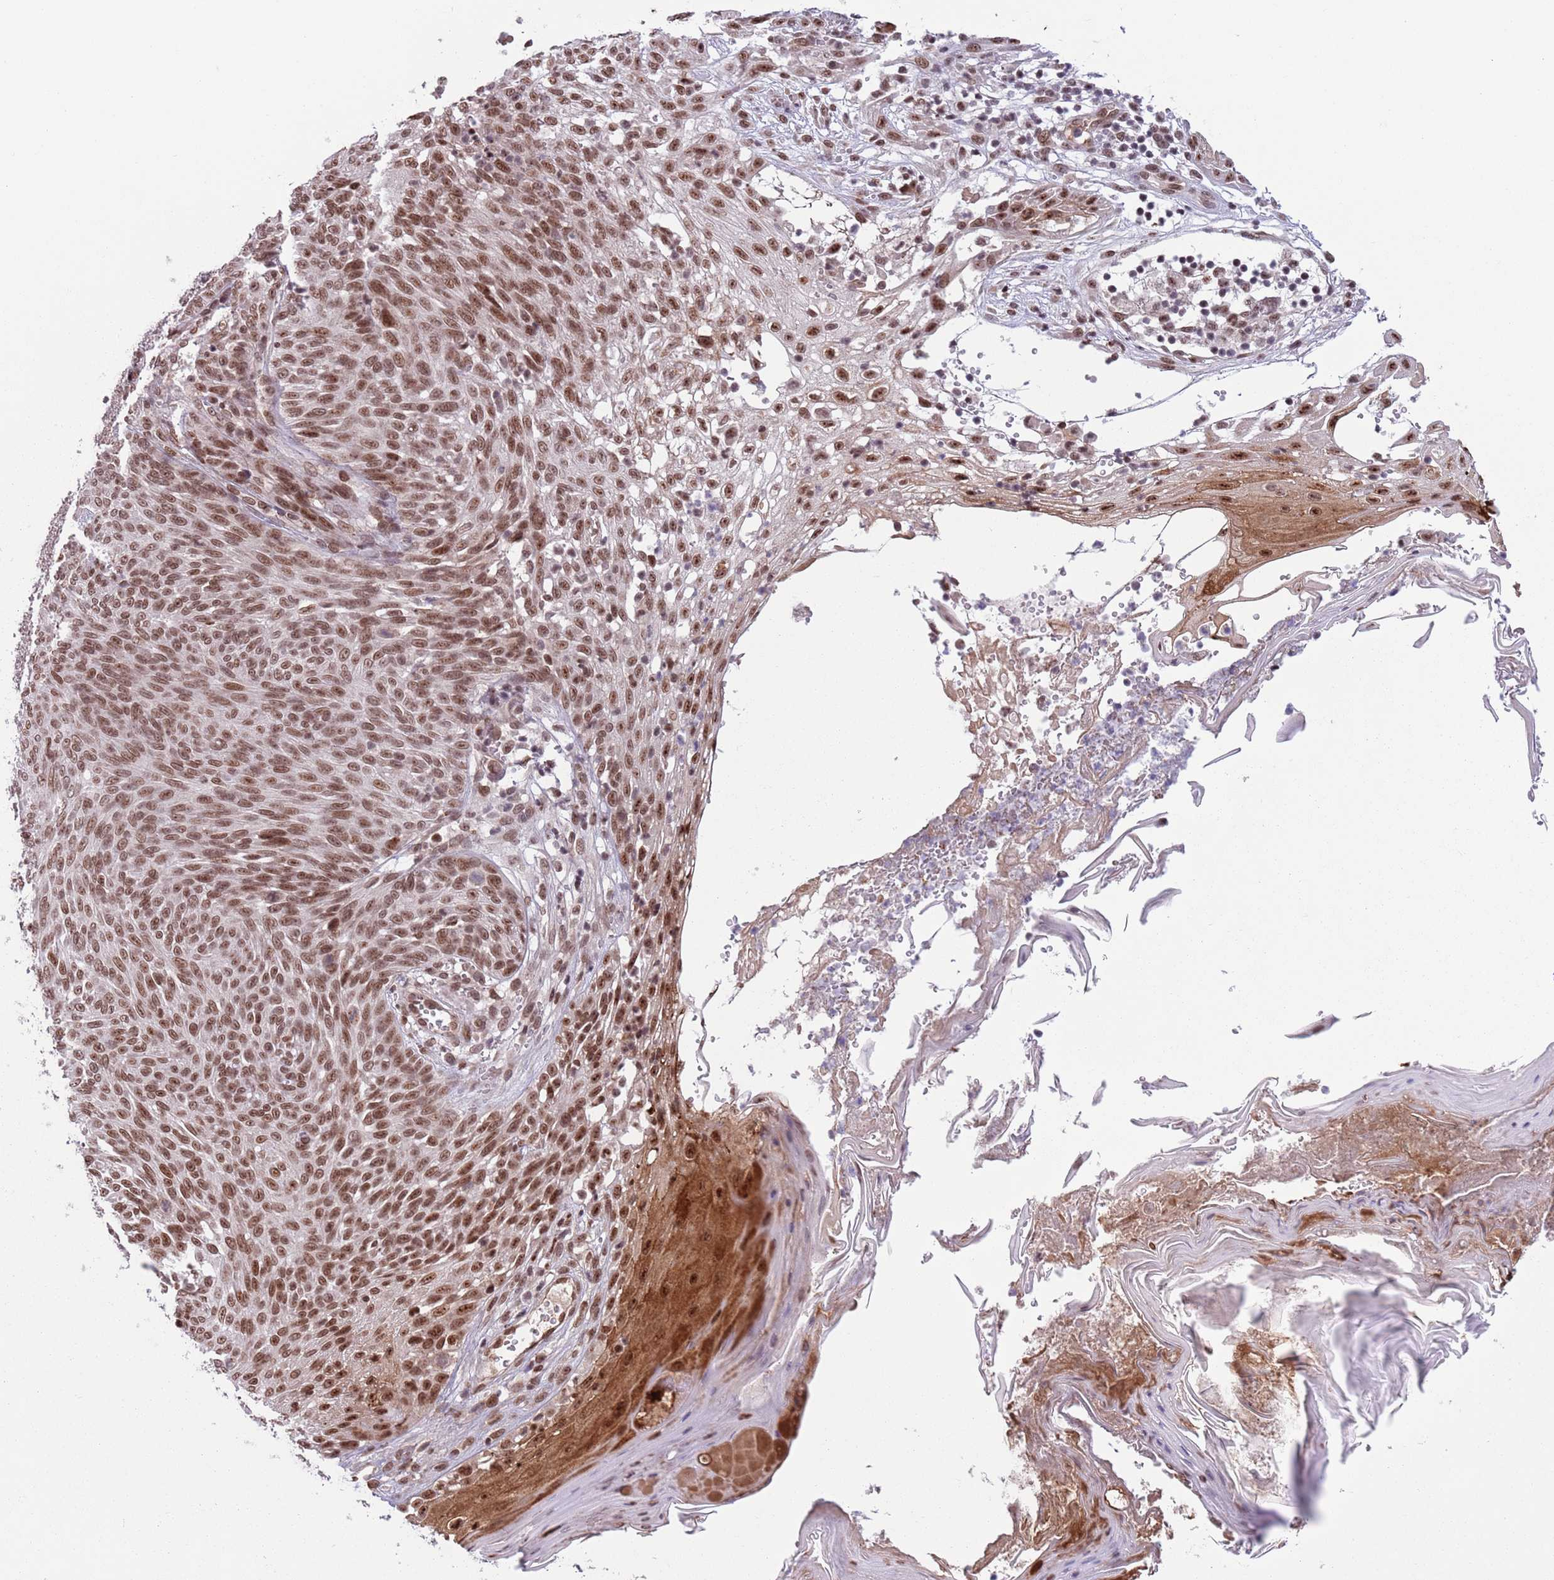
{"staining": {"intensity": "moderate", "quantity": ">75%", "location": "nuclear"}, "tissue": "skin cancer", "cell_type": "Tumor cells", "image_type": "cancer", "snomed": [{"axis": "morphology", "description": "Basal cell carcinoma"}, {"axis": "topography", "description": "Skin"}], "caption": "A medium amount of moderate nuclear staining is identified in approximately >75% of tumor cells in skin basal cell carcinoma tissue. (DAB = brown stain, brightfield microscopy at high magnification).", "gene": "SIPA1L3", "patient": {"sex": "female", "age": 86}}